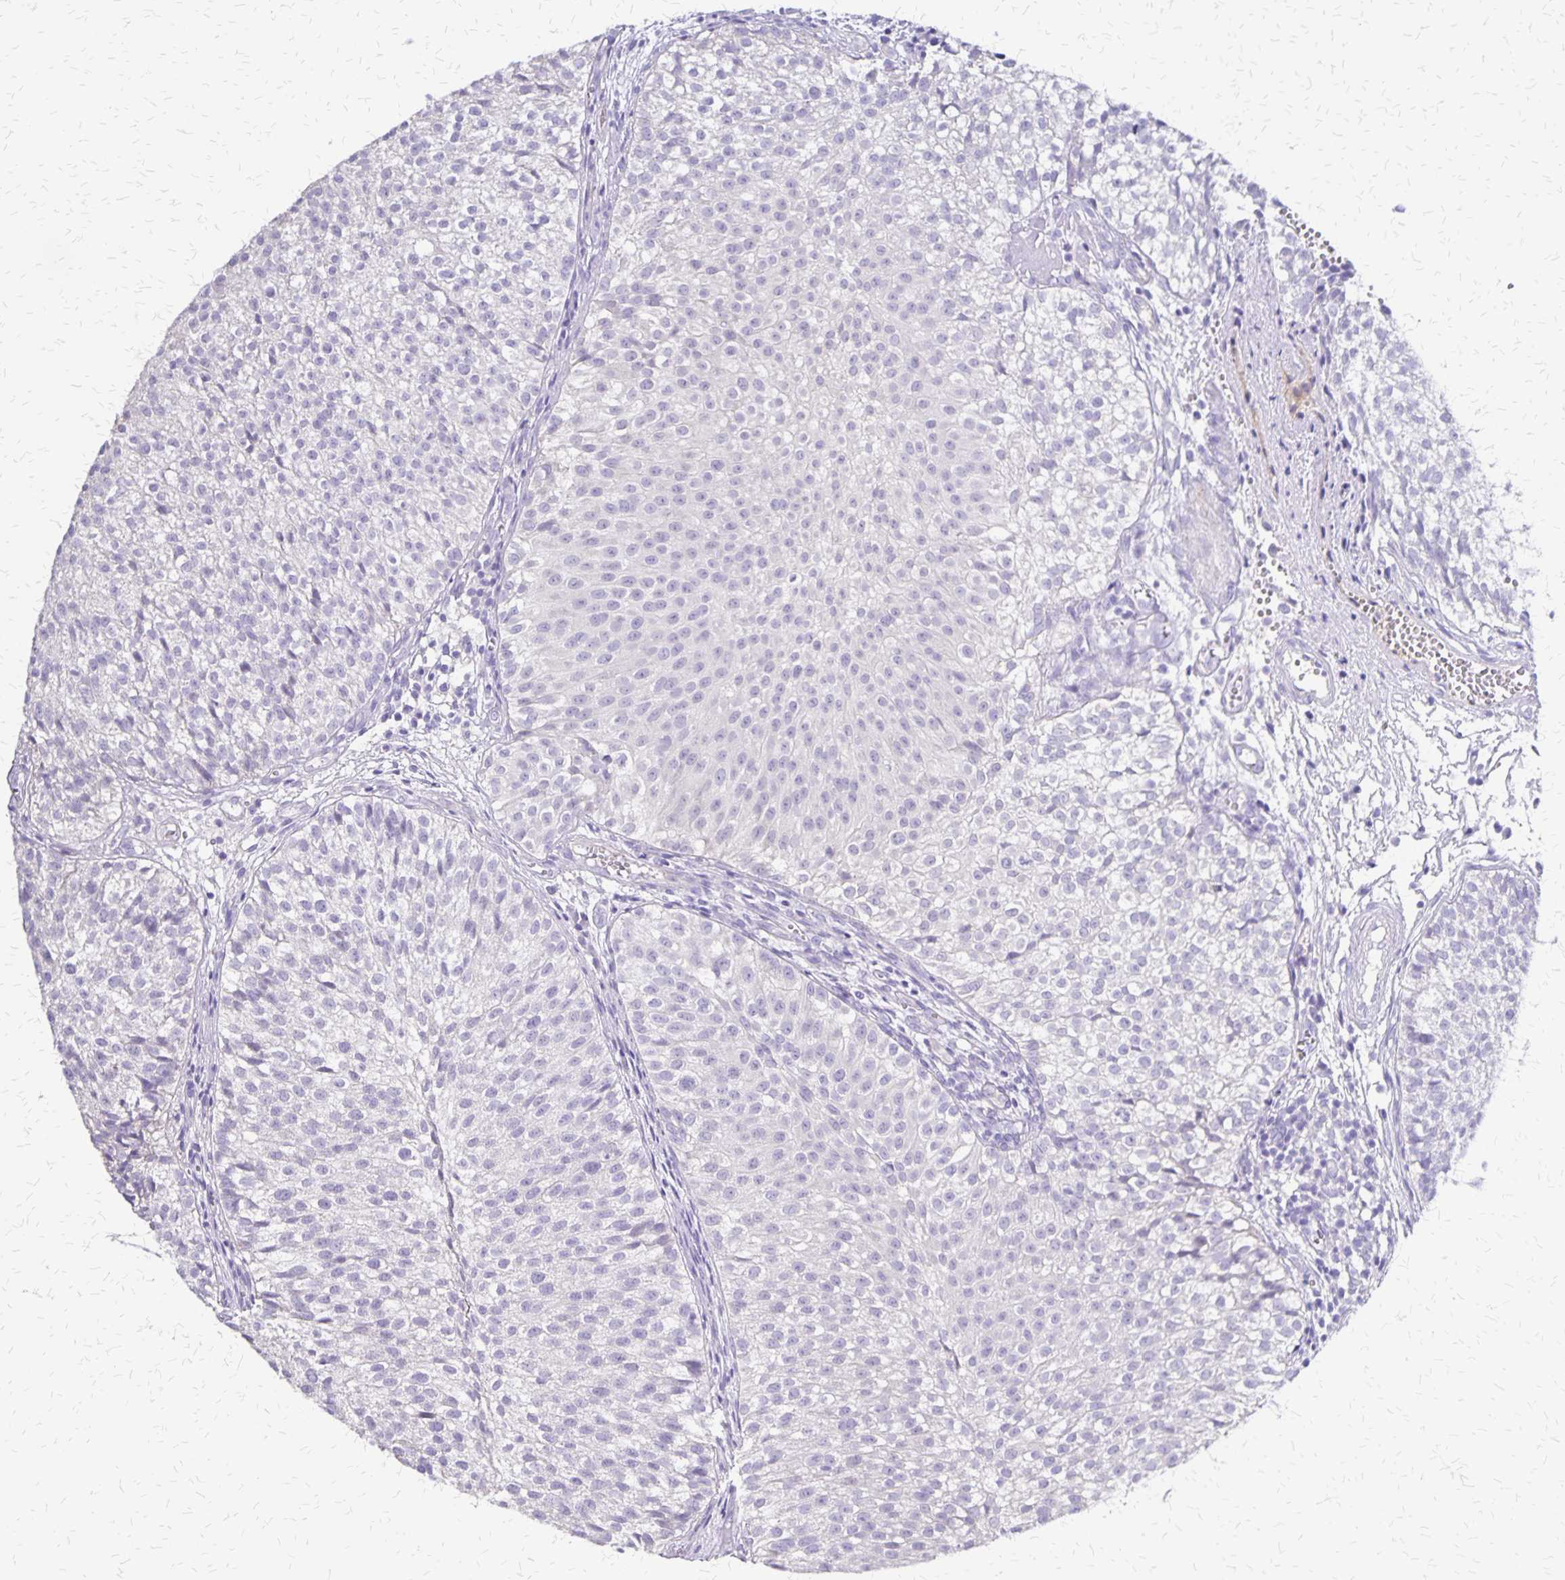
{"staining": {"intensity": "negative", "quantity": "none", "location": "none"}, "tissue": "urothelial cancer", "cell_type": "Tumor cells", "image_type": "cancer", "snomed": [{"axis": "morphology", "description": "Urothelial carcinoma, Low grade"}, {"axis": "topography", "description": "Urinary bladder"}], "caption": "A high-resolution histopathology image shows IHC staining of urothelial cancer, which exhibits no significant positivity in tumor cells.", "gene": "SI", "patient": {"sex": "male", "age": 70}}